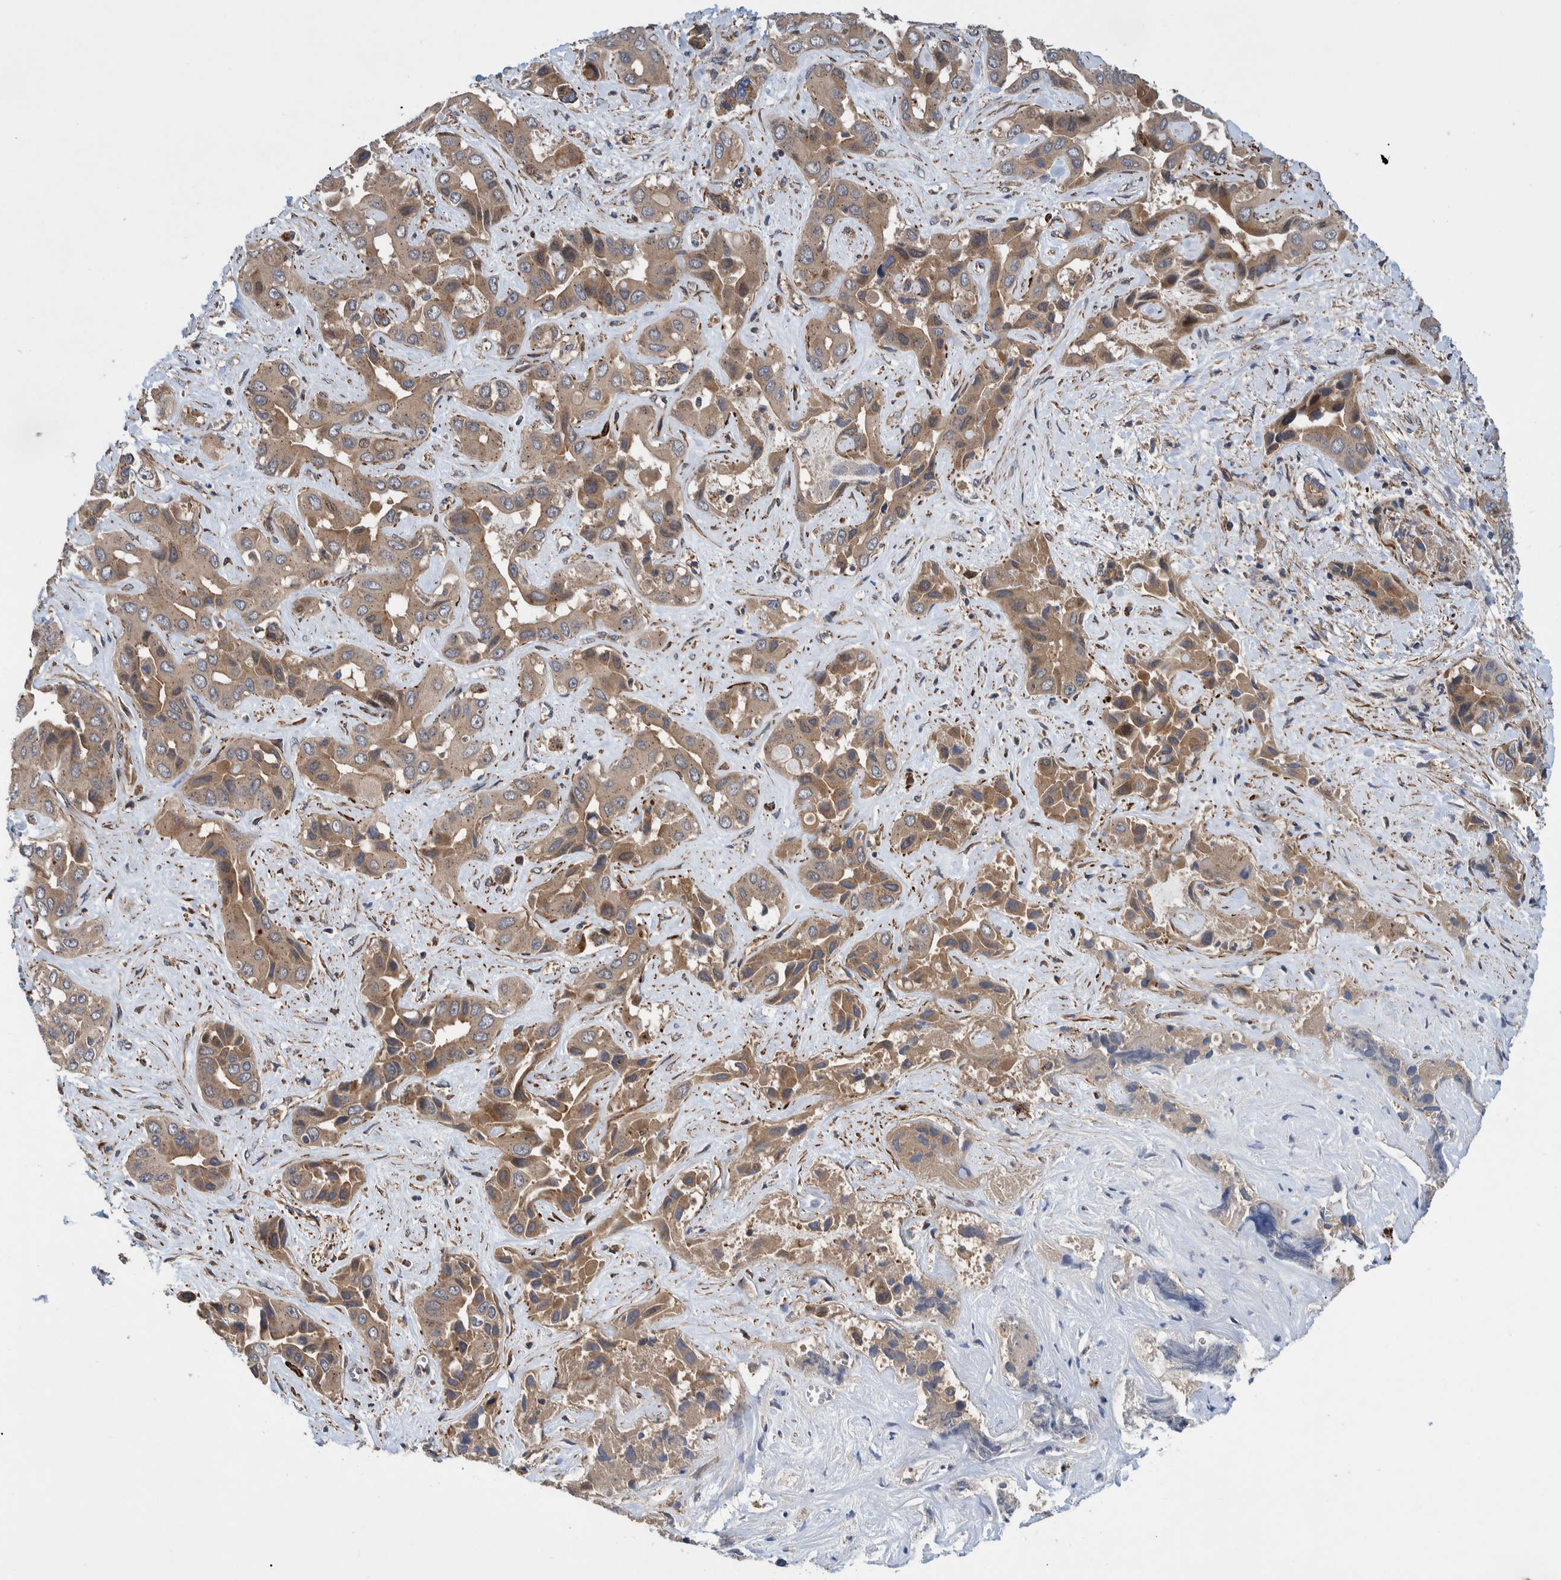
{"staining": {"intensity": "moderate", "quantity": ">75%", "location": "cytoplasmic/membranous"}, "tissue": "liver cancer", "cell_type": "Tumor cells", "image_type": "cancer", "snomed": [{"axis": "morphology", "description": "Cholangiocarcinoma"}, {"axis": "topography", "description": "Liver"}], "caption": "Tumor cells display medium levels of moderate cytoplasmic/membranous staining in approximately >75% of cells in human liver cancer (cholangiocarcinoma).", "gene": "GRPEL2", "patient": {"sex": "female", "age": 52}}